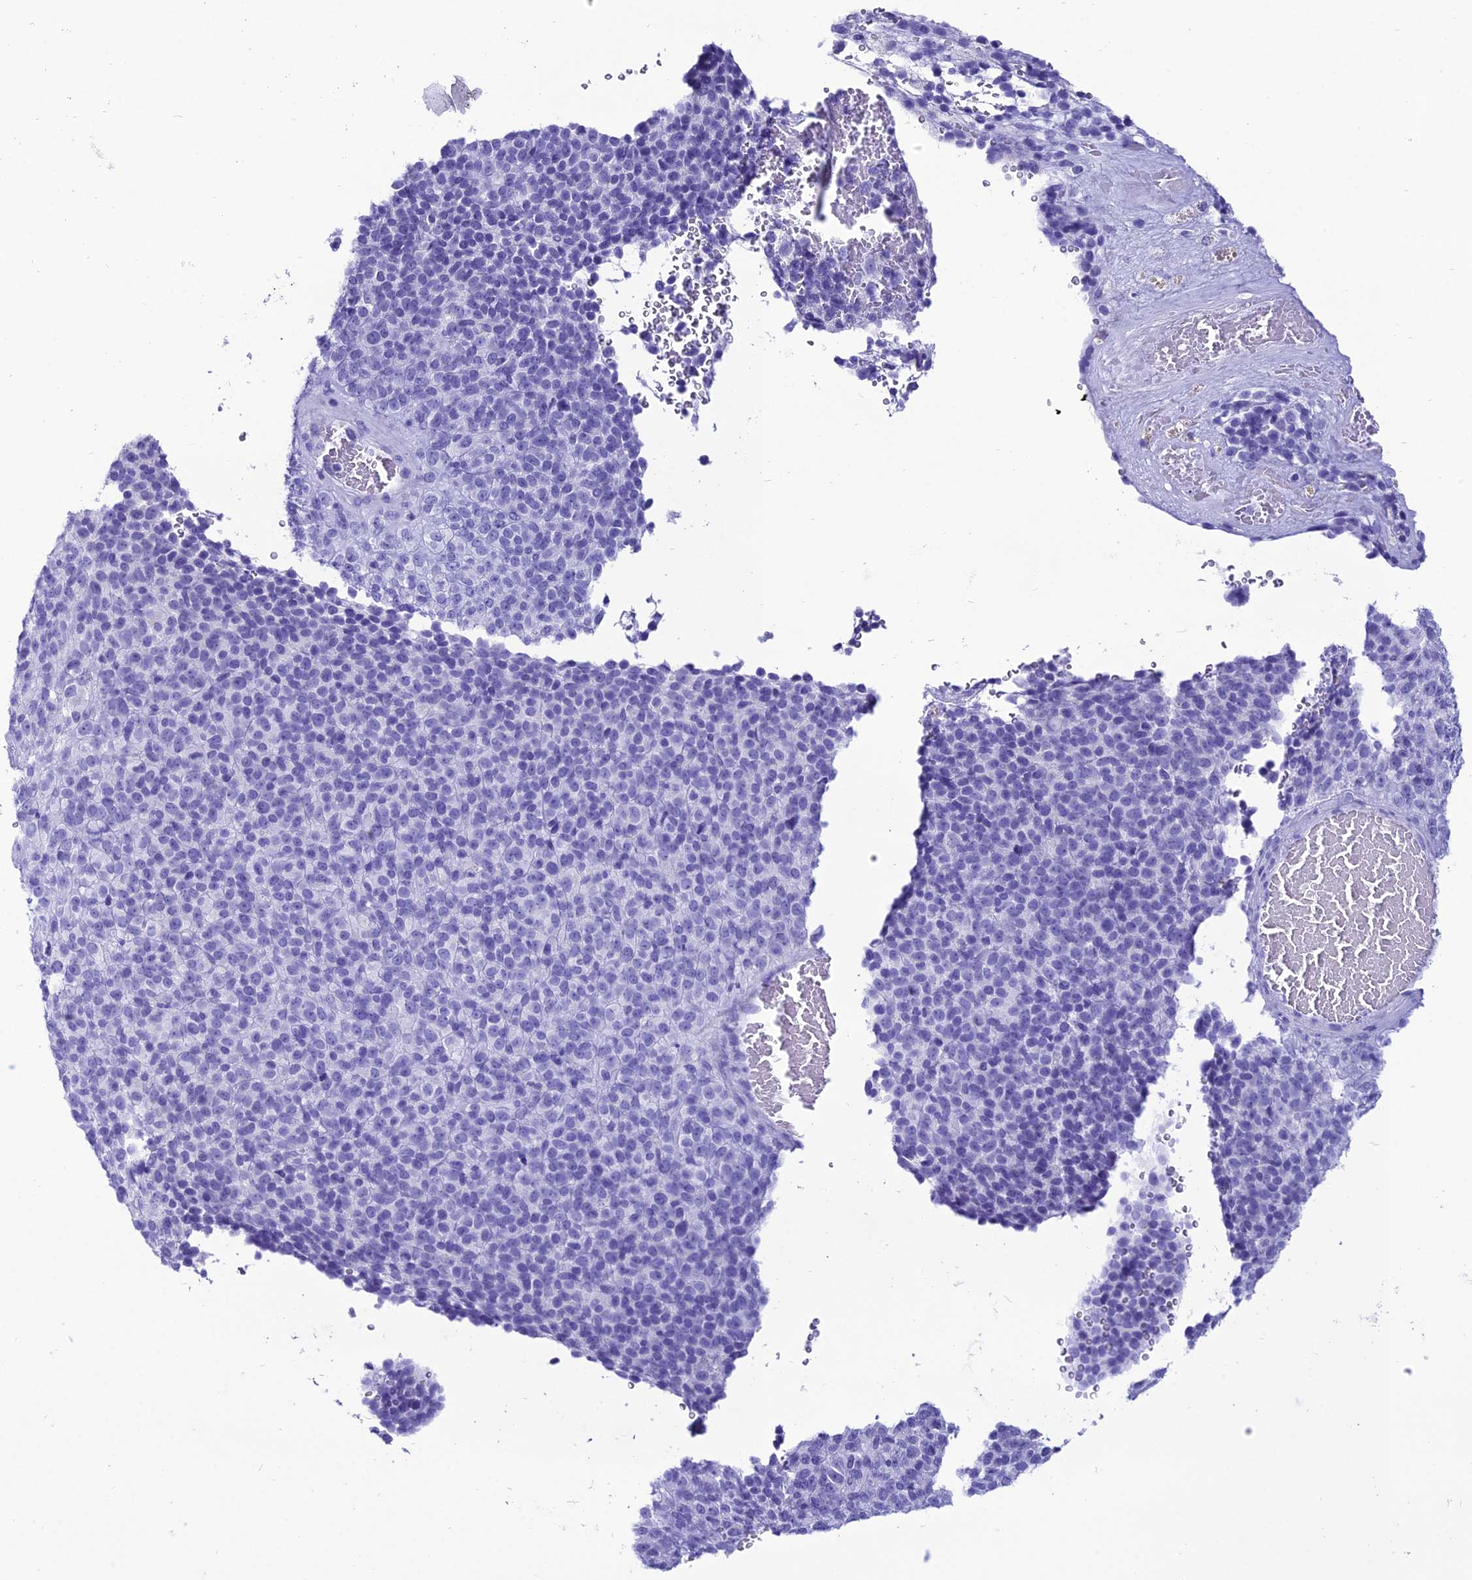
{"staining": {"intensity": "negative", "quantity": "none", "location": "none"}, "tissue": "melanoma", "cell_type": "Tumor cells", "image_type": "cancer", "snomed": [{"axis": "morphology", "description": "Malignant melanoma, Metastatic site"}, {"axis": "topography", "description": "Brain"}], "caption": "Tumor cells are negative for protein expression in human melanoma.", "gene": "PNMA5", "patient": {"sex": "female", "age": 56}}